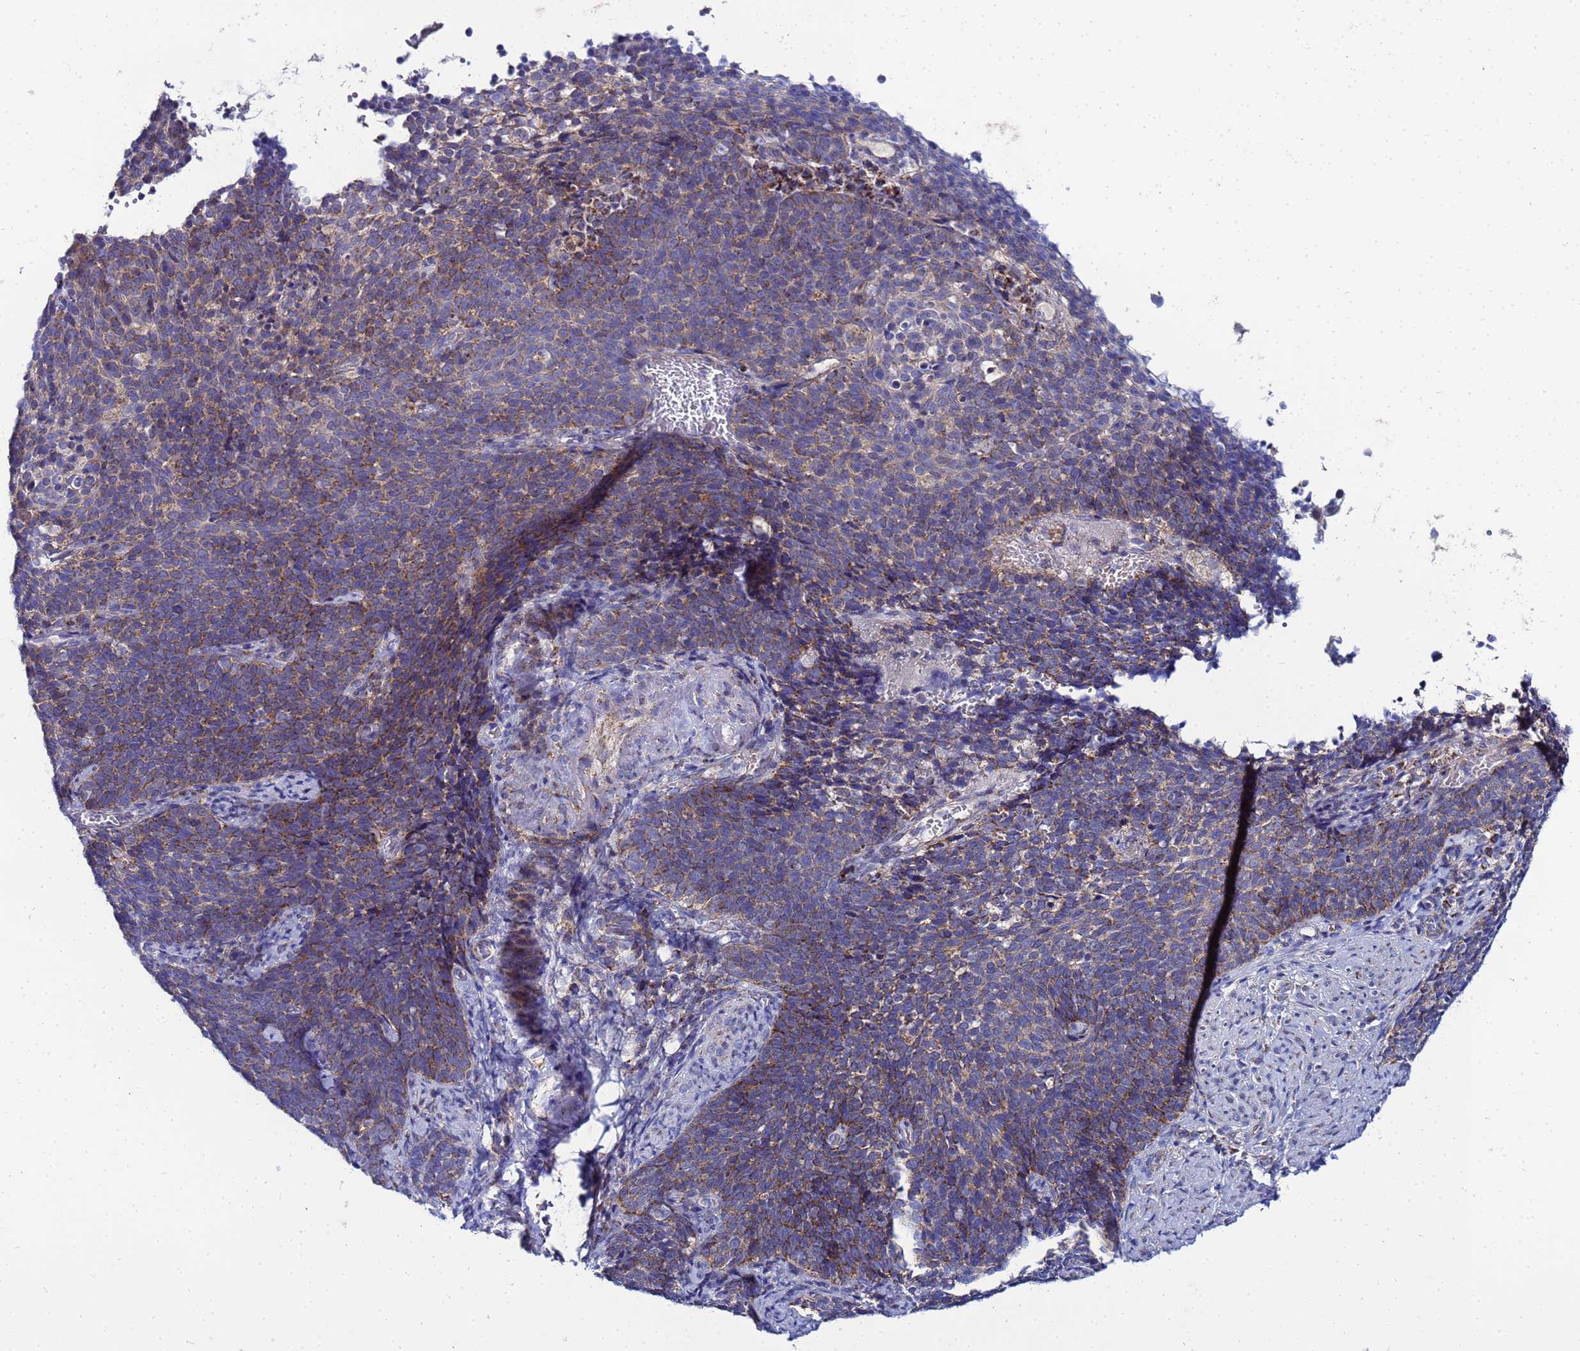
{"staining": {"intensity": "moderate", "quantity": "25%-75%", "location": "cytoplasmic/membranous"}, "tissue": "cervical cancer", "cell_type": "Tumor cells", "image_type": "cancer", "snomed": [{"axis": "morphology", "description": "Normal tissue, NOS"}, {"axis": "morphology", "description": "Squamous cell carcinoma, NOS"}, {"axis": "topography", "description": "Cervix"}], "caption": "Protein expression analysis of cervical cancer (squamous cell carcinoma) exhibits moderate cytoplasmic/membranous staining in about 25%-75% of tumor cells. The staining was performed using DAB (3,3'-diaminobenzidine) to visualize the protein expression in brown, while the nuclei were stained in blue with hematoxylin (Magnification: 20x).", "gene": "FAHD2A", "patient": {"sex": "female", "age": 39}}